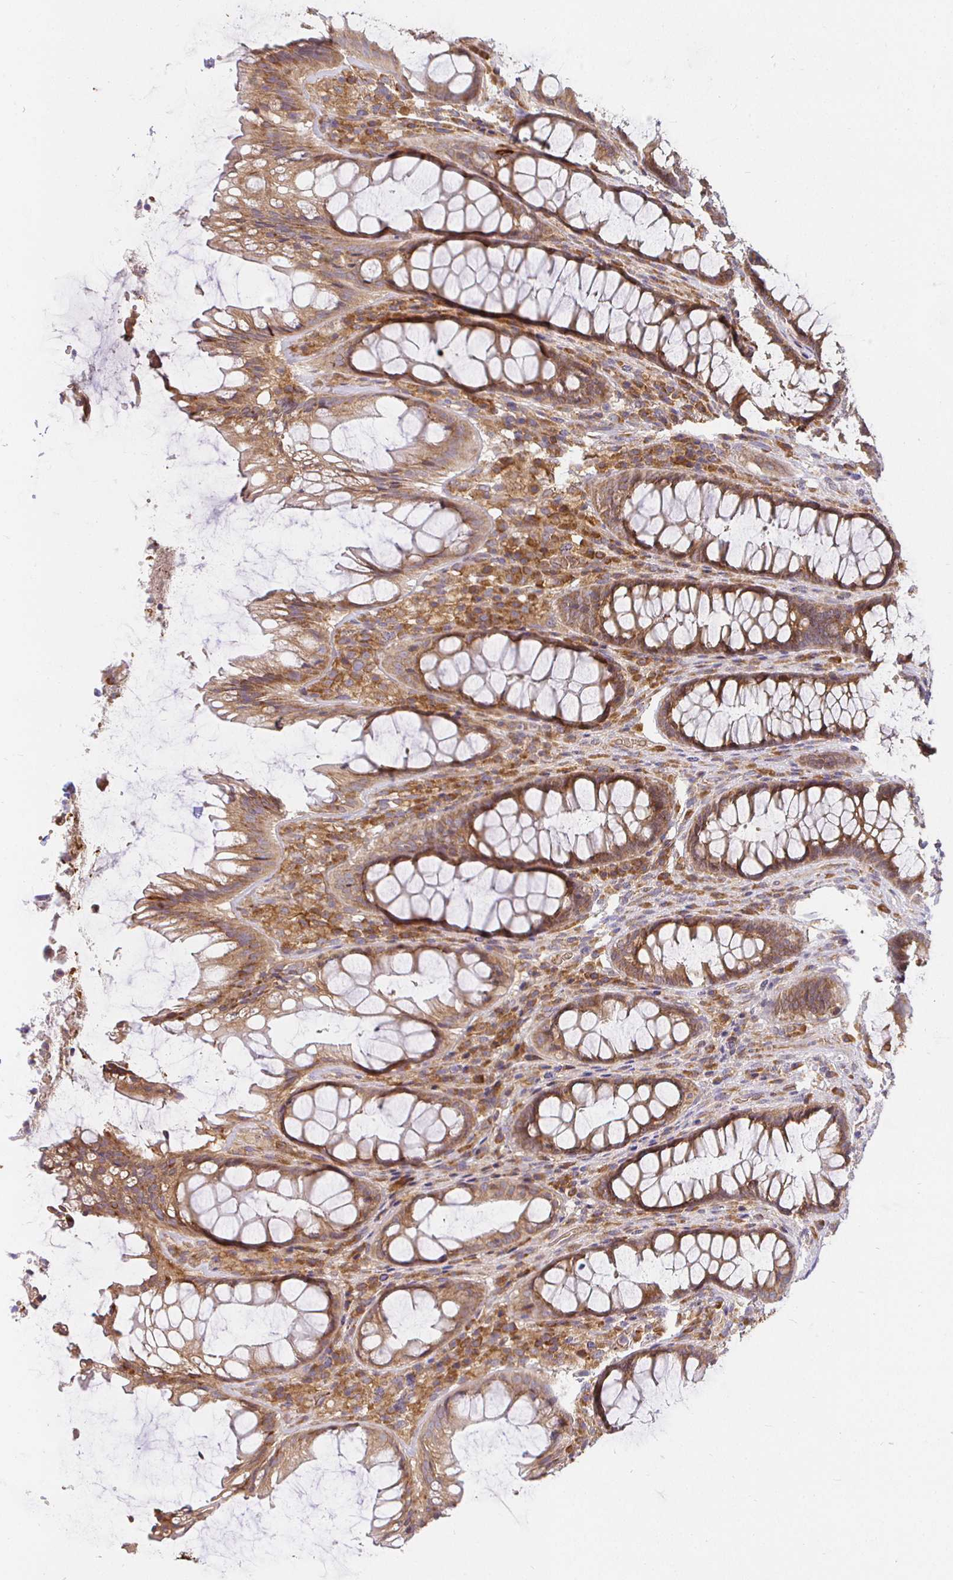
{"staining": {"intensity": "moderate", "quantity": ">75%", "location": "cytoplasmic/membranous"}, "tissue": "rectum", "cell_type": "Glandular cells", "image_type": "normal", "snomed": [{"axis": "morphology", "description": "Normal tissue, NOS"}, {"axis": "topography", "description": "Rectum"}], "caption": "This image exhibits immunohistochemistry staining of unremarkable human rectum, with medium moderate cytoplasmic/membranous staining in about >75% of glandular cells.", "gene": "IRAK1", "patient": {"sex": "male", "age": 72}}